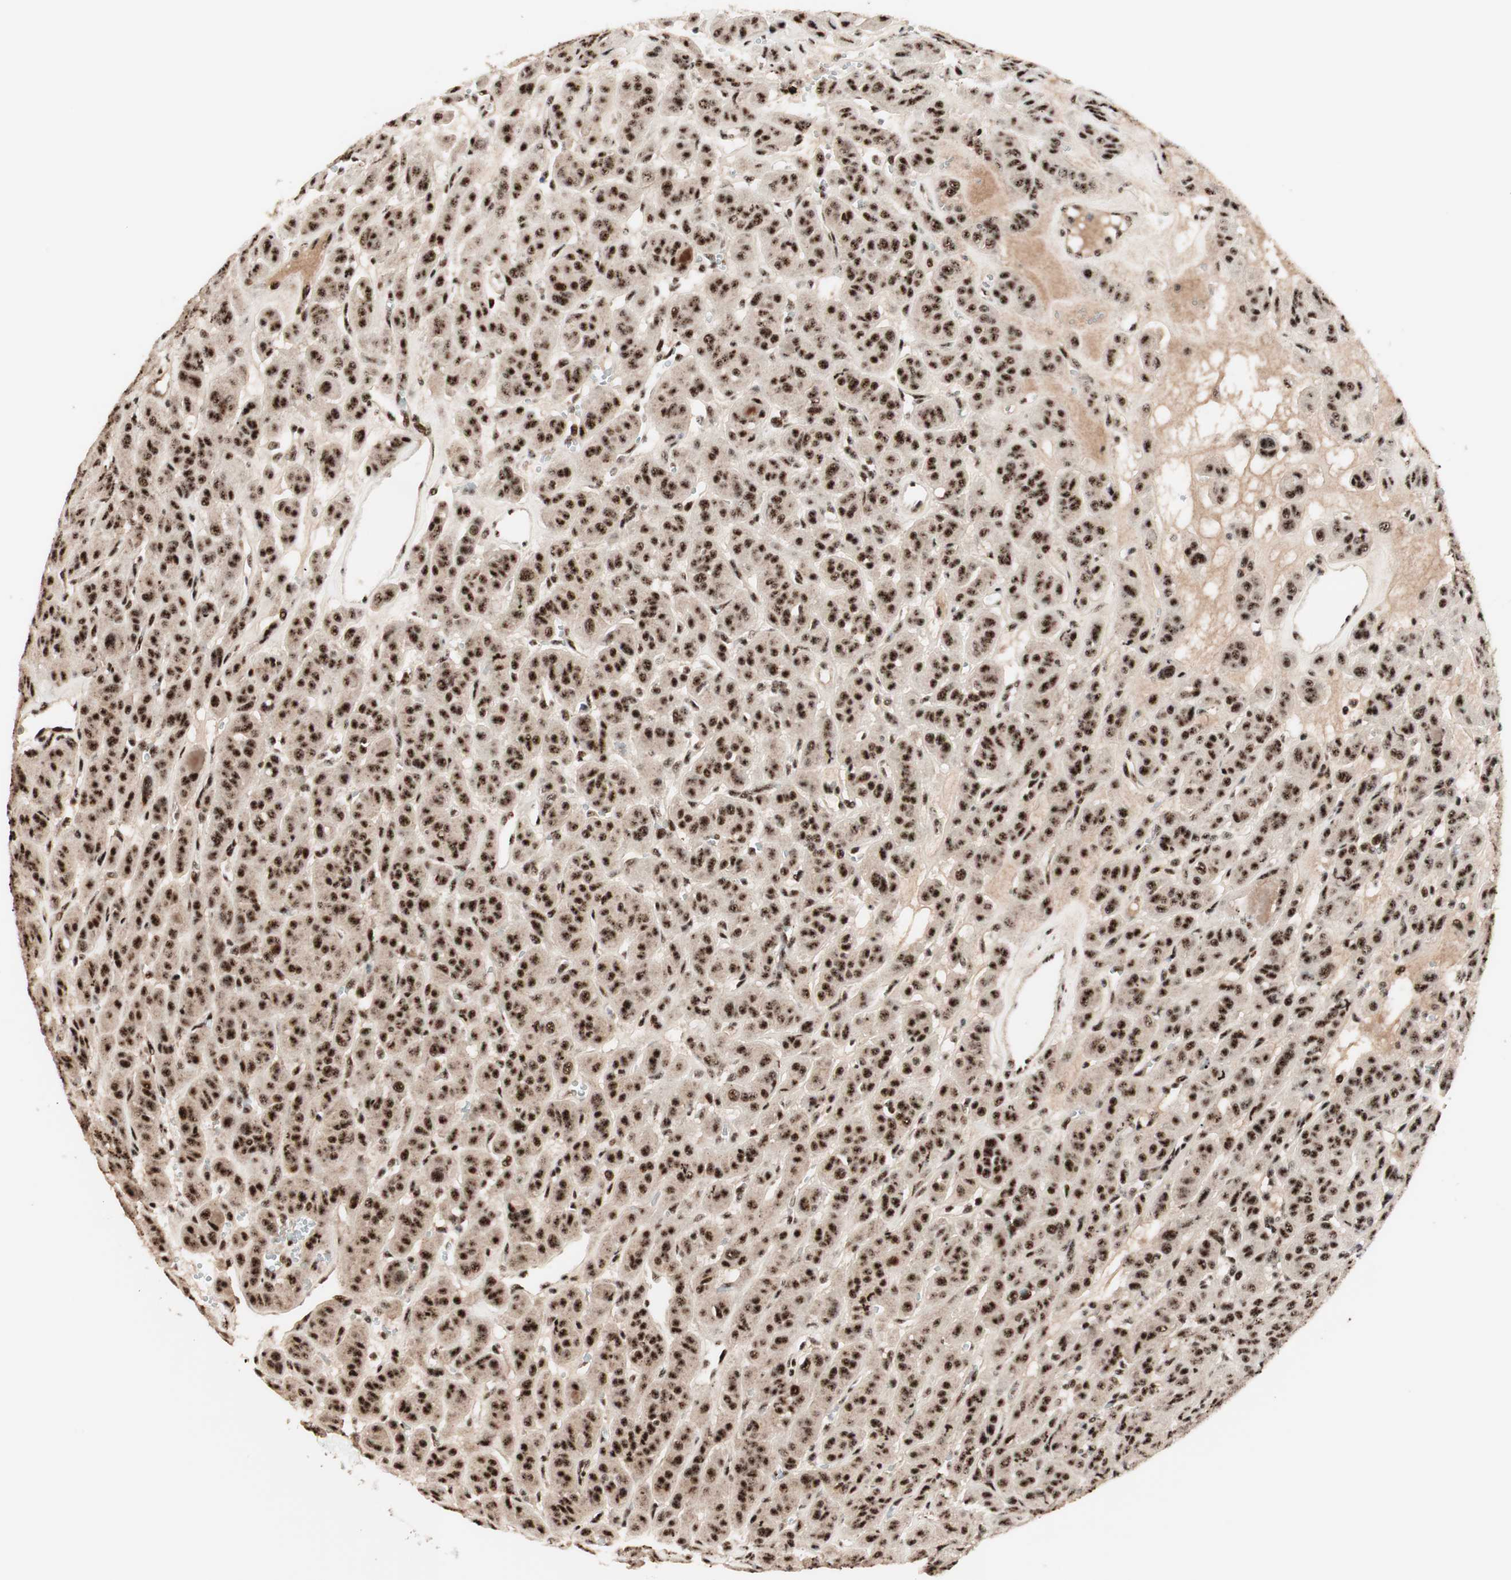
{"staining": {"intensity": "strong", "quantity": ">75%", "location": "cytoplasmic/membranous,nuclear"}, "tissue": "thyroid cancer", "cell_type": "Tumor cells", "image_type": "cancer", "snomed": [{"axis": "morphology", "description": "Follicular adenoma carcinoma, NOS"}, {"axis": "topography", "description": "Thyroid gland"}], "caption": "An immunohistochemistry histopathology image of neoplastic tissue is shown. Protein staining in brown highlights strong cytoplasmic/membranous and nuclear positivity in thyroid follicular adenoma carcinoma within tumor cells. The staining was performed using DAB to visualize the protein expression in brown, while the nuclei were stained in blue with hematoxylin (Magnification: 20x).", "gene": "NR5A2", "patient": {"sex": "female", "age": 71}}